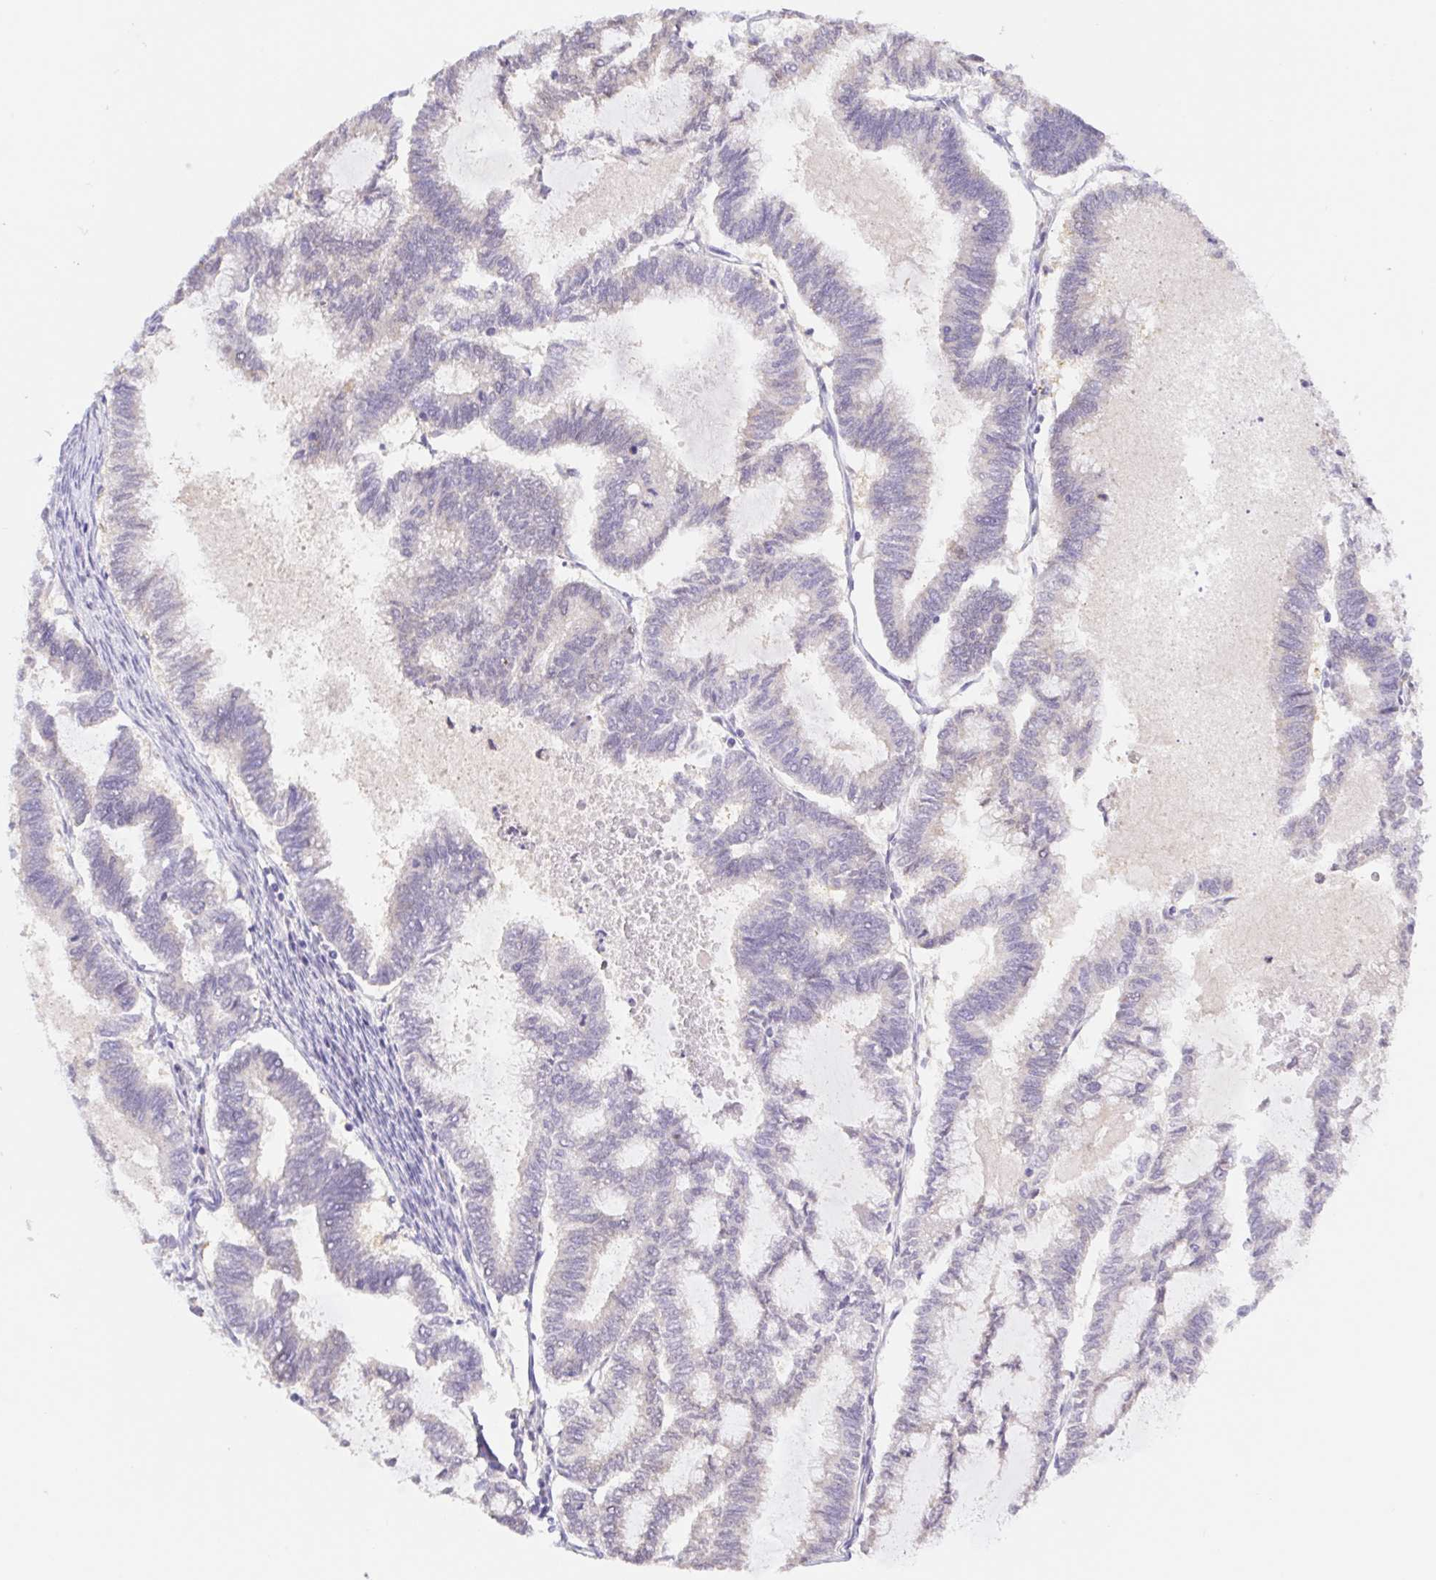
{"staining": {"intensity": "negative", "quantity": "none", "location": "none"}, "tissue": "endometrial cancer", "cell_type": "Tumor cells", "image_type": "cancer", "snomed": [{"axis": "morphology", "description": "Adenocarcinoma, NOS"}, {"axis": "topography", "description": "Endometrium"}], "caption": "Micrograph shows no protein staining in tumor cells of endometrial cancer (adenocarcinoma) tissue. (DAB (3,3'-diaminobenzidine) IHC with hematoxylin counter stain).", "gene": "L3MBTL4", "patient": {"sex": "female", "age": 79}}